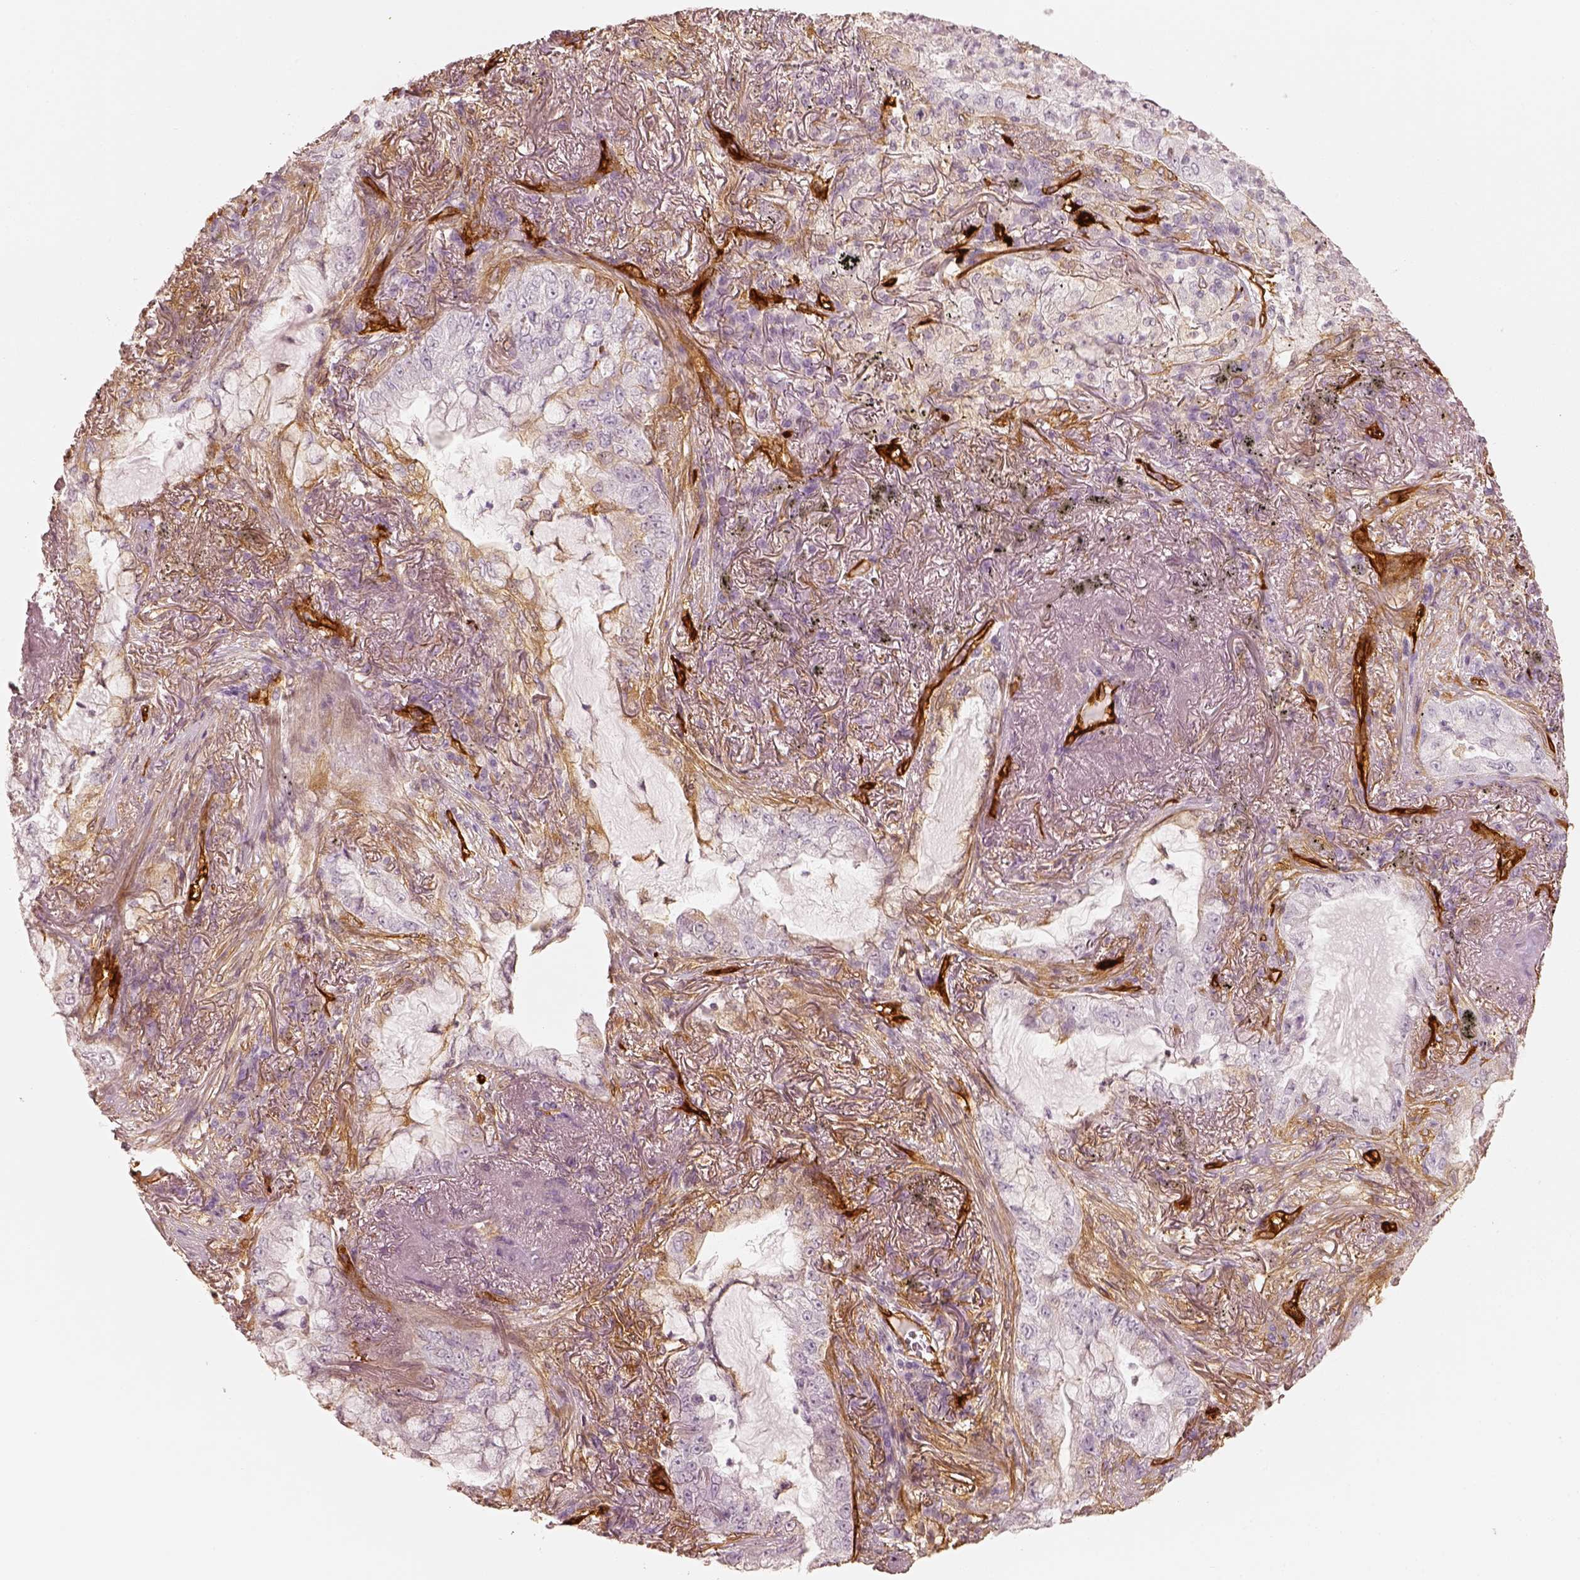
{"staining": {"intensity": "negative", "quantity": "none", "location": "none"}, "tissue": "lung cancer", "cell_type": "Tumor cells", "image_type": "cancer", "snomed": [{"axis": "morphology", "description": "Adenocarcinoma, NOS"}, {"axis": "topography", "description": "Lung"}], "caption": "Human lung cancer (adenocarcinoma) stained for a protein using immunohistochemistry (IHC) shows no expression in tumor cells.", "gene": "FSCN1", "patient": {"sex": "female", "age": 73}}